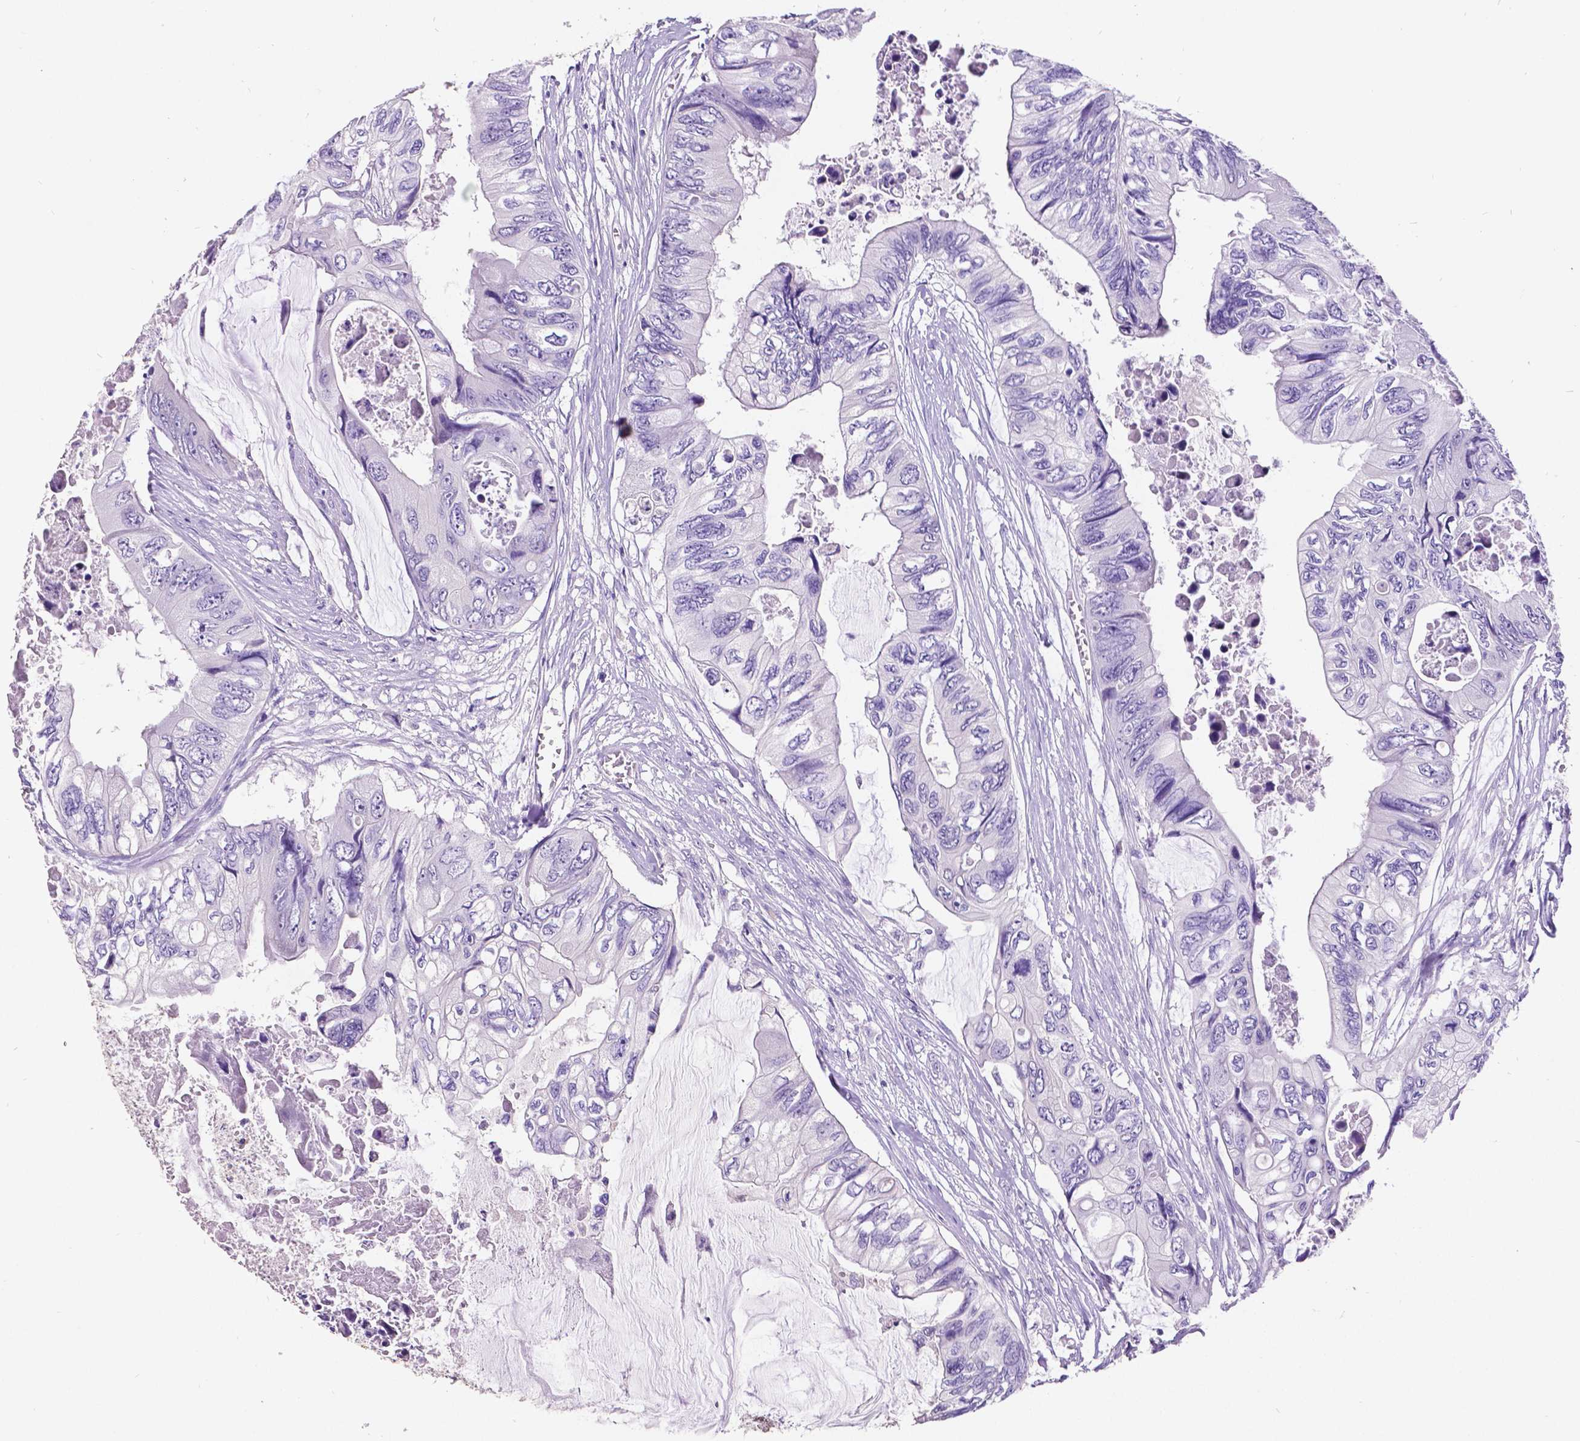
{"staining": {"intensity": "negative", "quantity": "none", "location": "none"}, "tissue": "colorectal cancer", "cell_type": "Tumor cells", "image_type": "cancer", "snomed": [{"axis": "morphology", "description": "Adenocarcinoma, NOS"}, {"axis": "topography", "description": "Rectum"}], "caption": "Histopathology image shows no significant protein expression in tumor cells of adenocarcinoma (colorectal).", "gene": "SATB2", "patient": {"sex": "male", "age": 63}}